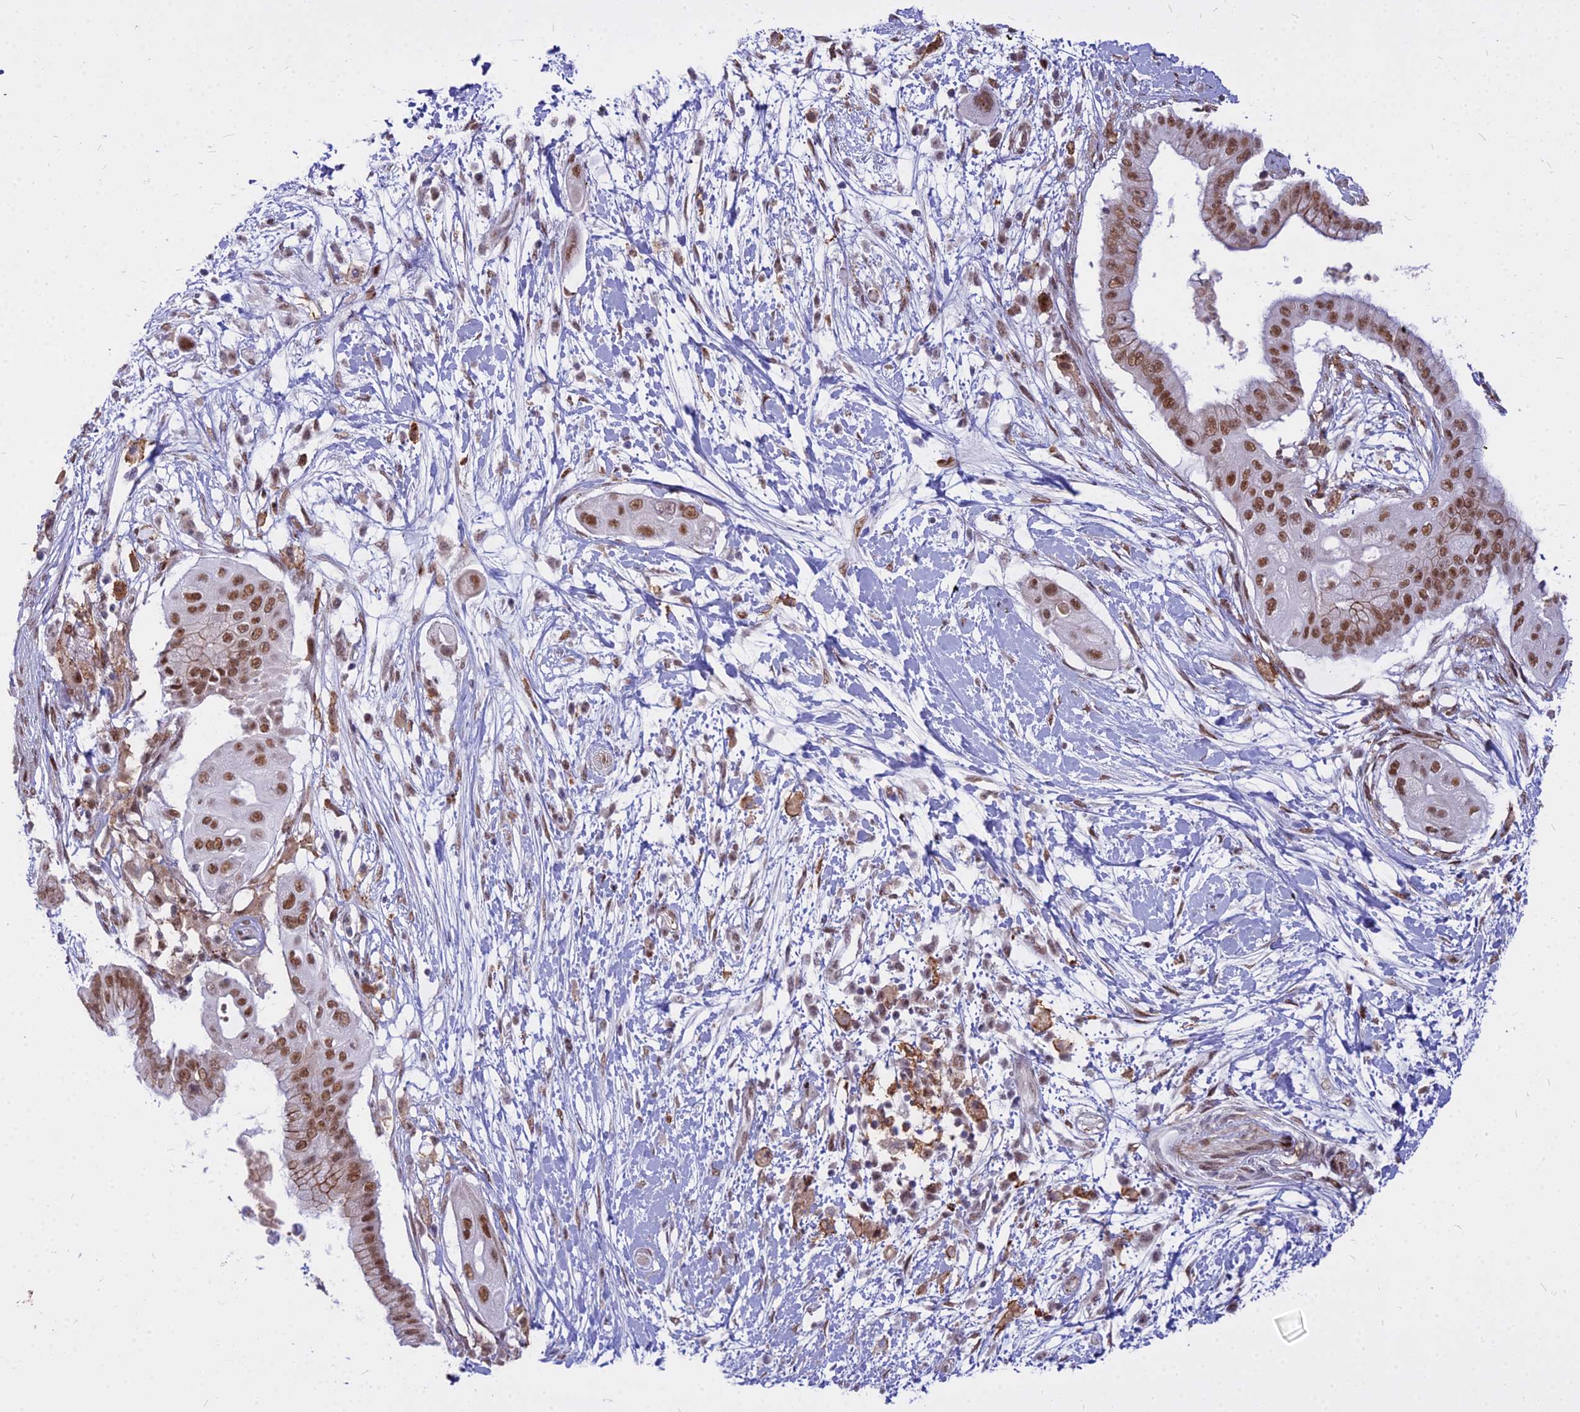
{"staining": {"intensity": "moderate", "quantity": ">75%", "location": "nuclear"}, "tissue": "pancreatic cancer", "cell_type": "Tumor cells", "image_type": "cancer", "snomed": [{"axis": "morphology", "description": "Adenocarcinoma, NOS"}, {"axis": "topography", "description": "Pancreas"}], "caption": "Immunohistochemistry (IHC) of pancreatic cancer (adenocarcinoma) shows medium levels of moderate nuclear positivity in approximately >75% of tumor cells.", "gene": "ALG10", "patient": {"sex": "male", "age": 68}}